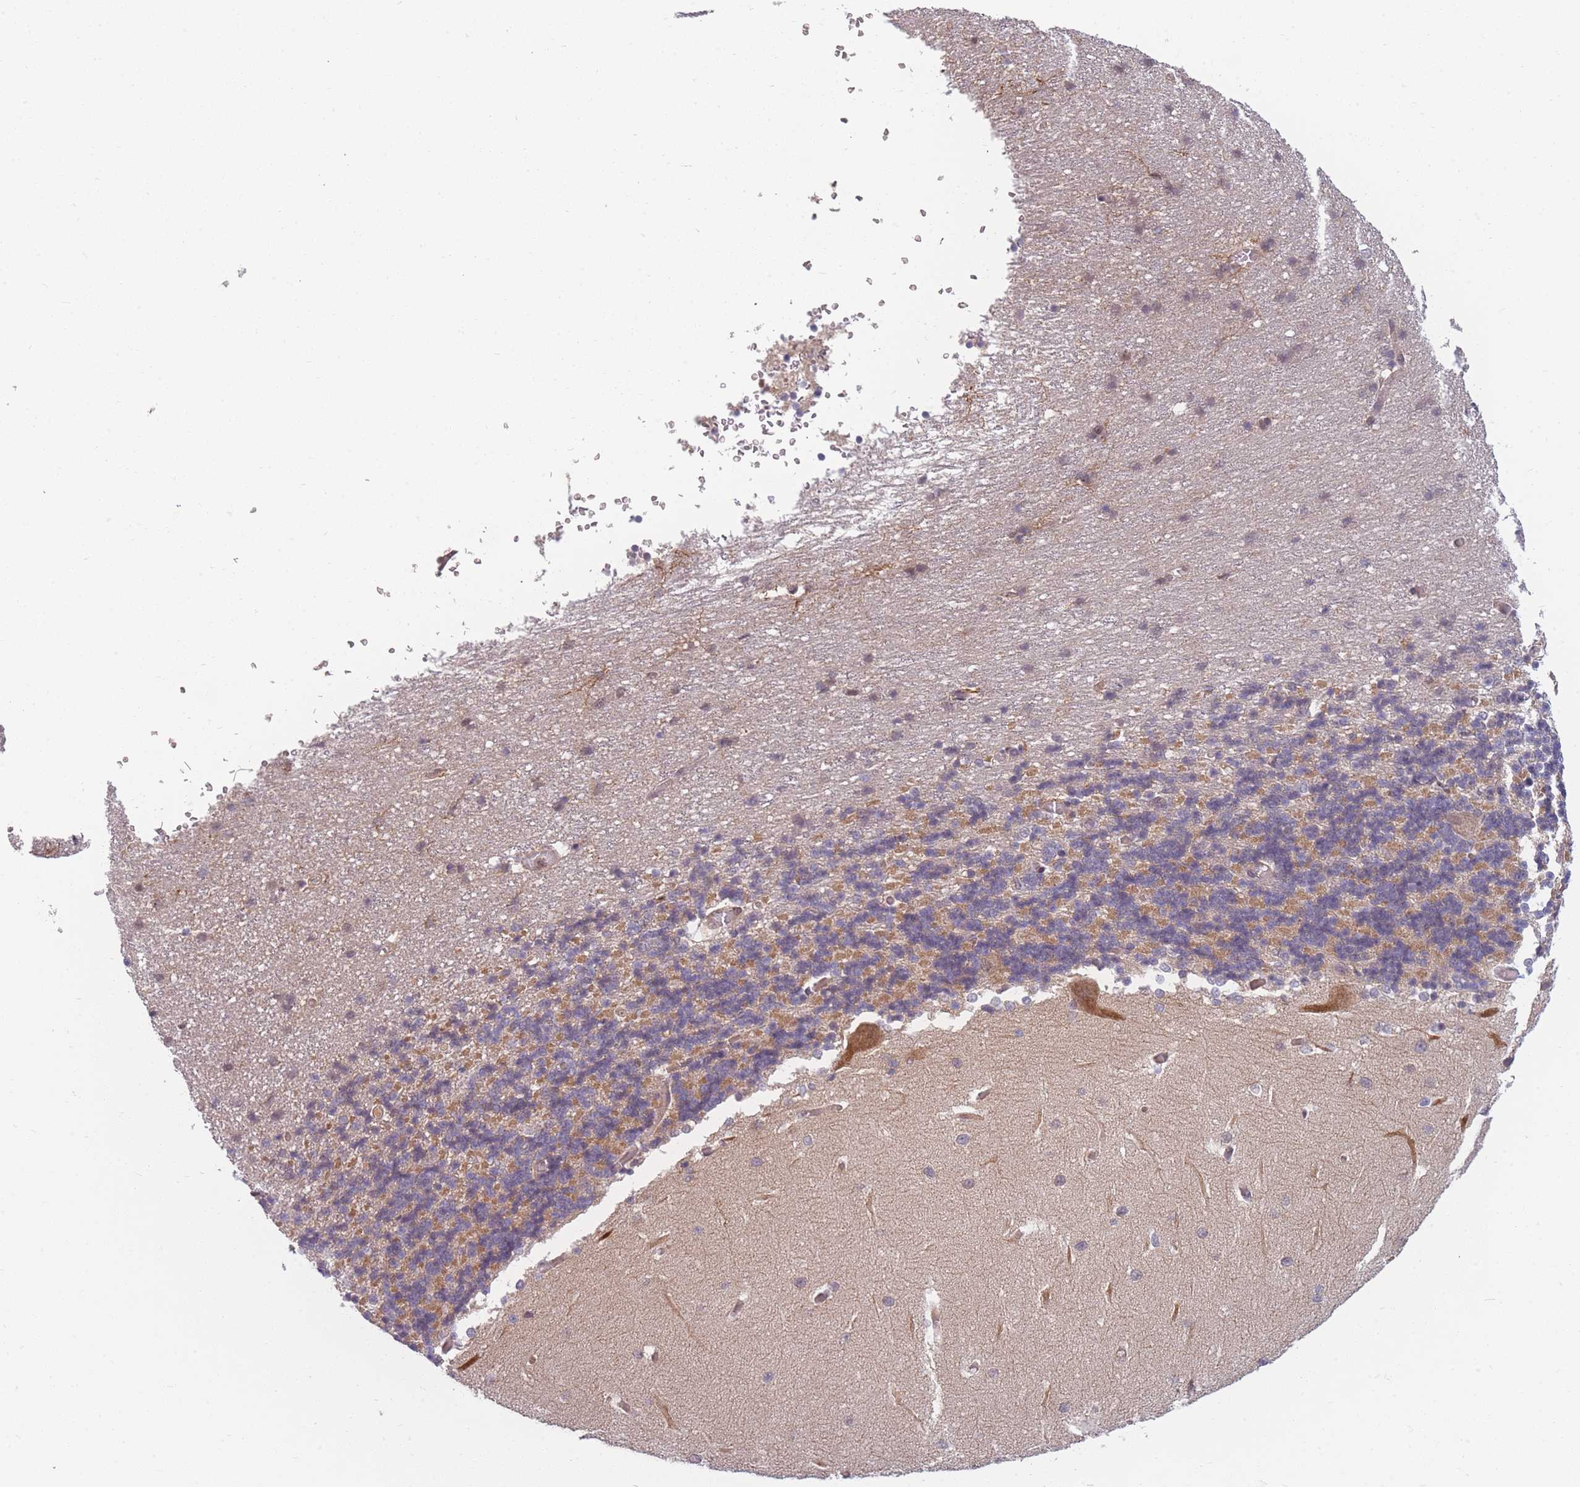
{"staining": {"intensity": "moderate", "quantity": "25%-75%", "location": "cytoplasmic/membranous"}, "tissue": "cerebellum", "cell_type": "Cells in granular layer", "image_type": "normal", "snomed": [{"axis": "morphology", "description": "Normal tissue, NOS"}, {"axis": "topography", "description": "Cerebellum"}], "caption": "Immunohistochemistry photomicrograph of unremarkable cerebellum: human cerebellum stained using immunohistochemistry demonstrates medium levels of moderate protein expression localized specifically in the cytoplasmic/membranous of cells in granular layer, appearing as a cytoplasmic/membranous brown color.", "gene": "FAM153A", "patient": {"sex": "male", "age": 37}}